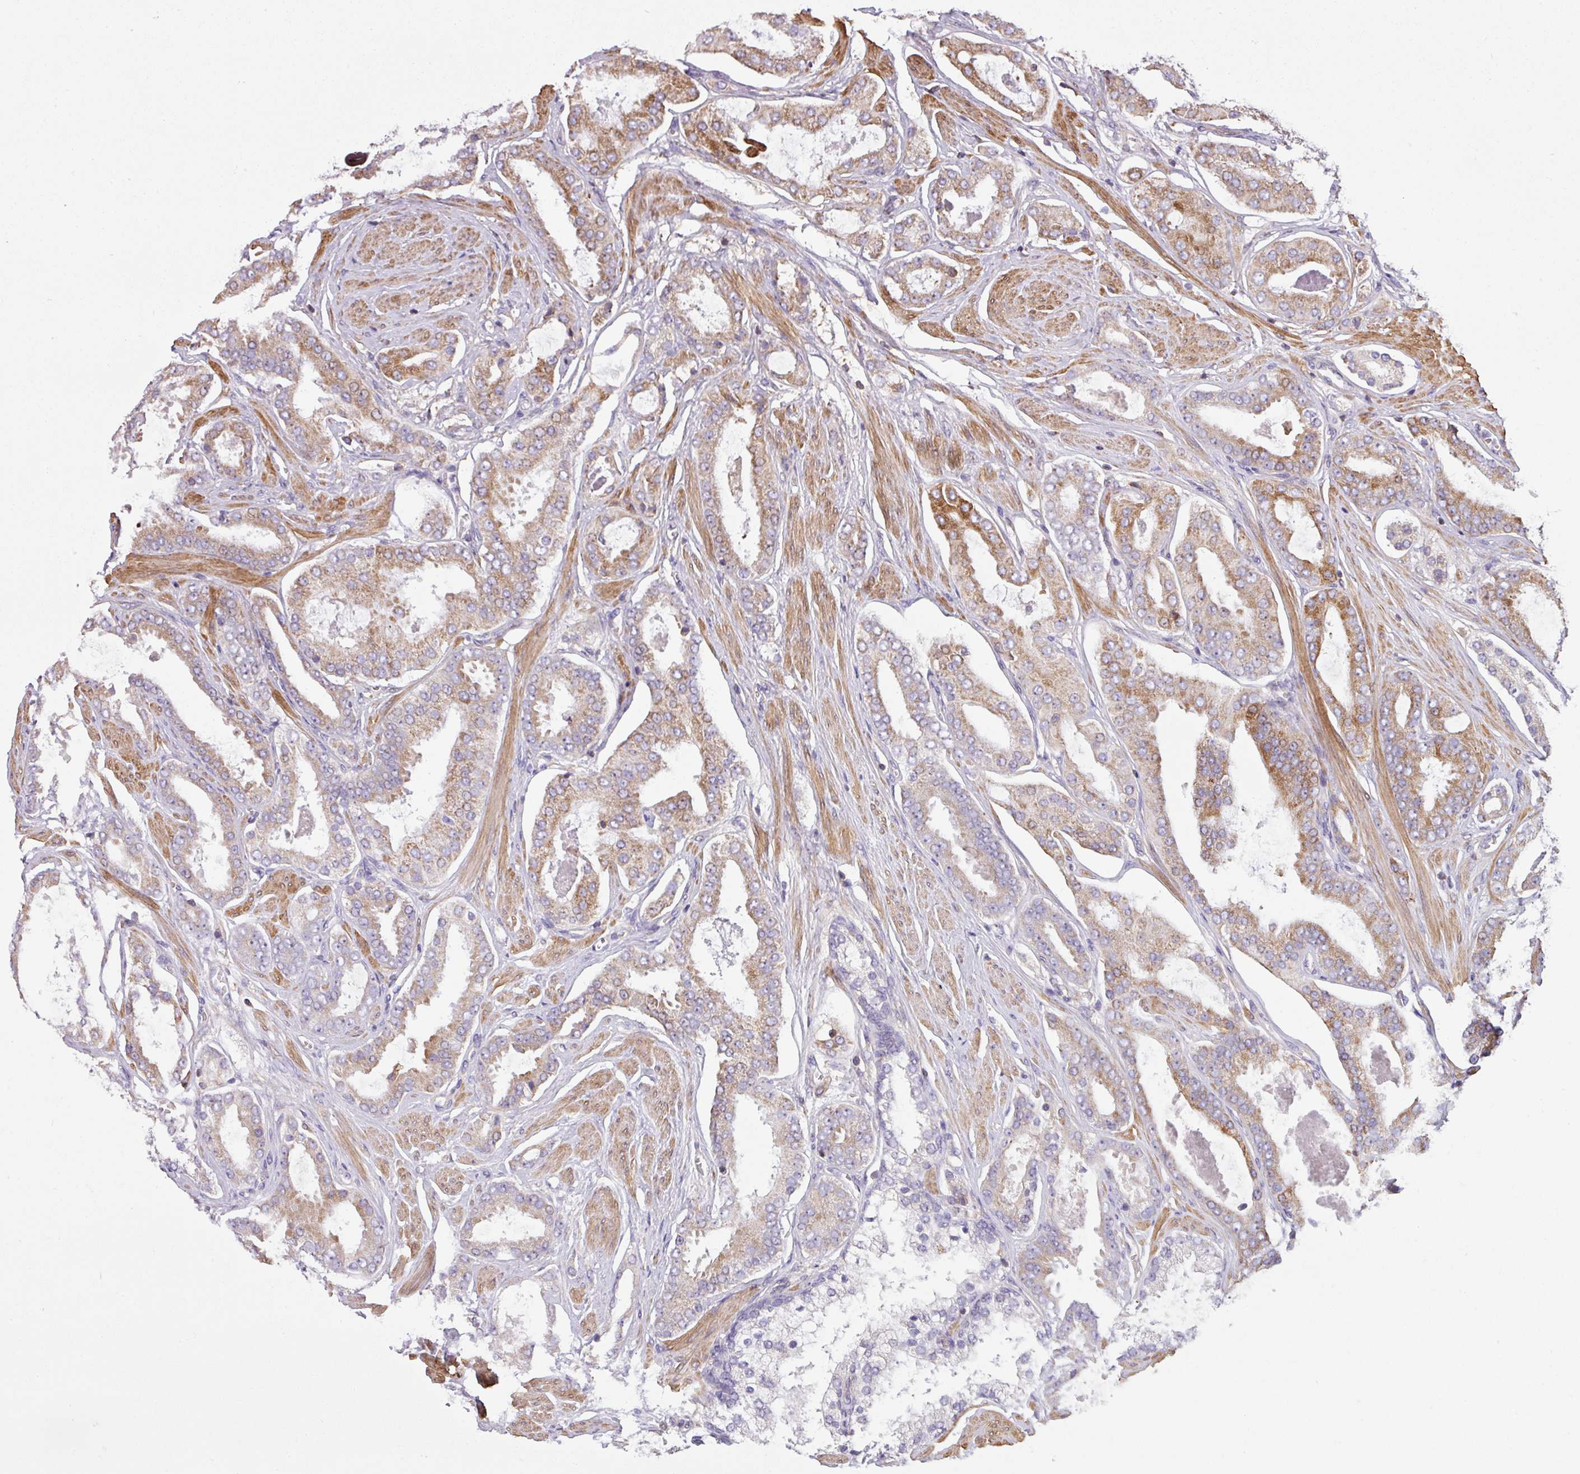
{"staining": {"intensity": "moderate", "quantity": "25%-75%", "location": "cytoplasmic/membranous"}, "tissue": "prostate cancer", "cell_type": "Tumor cells", "image_type": "cancer", "snomed": [{"axis": "morphology", "description": "Adenocarcinoma, Low grade"}, {"axis": "topography", "description": "Prostate"}], "caption": "This is a micrograph of immunohistochemistry (IHC) staining of prostate cancer (adenocarcinoma (low-grade)), which shows moderate positivity in the cytoplasmic/membranous of tumor cells.", "gene": "LRRC41", "patient": {"sex": "male", "age": 42}}